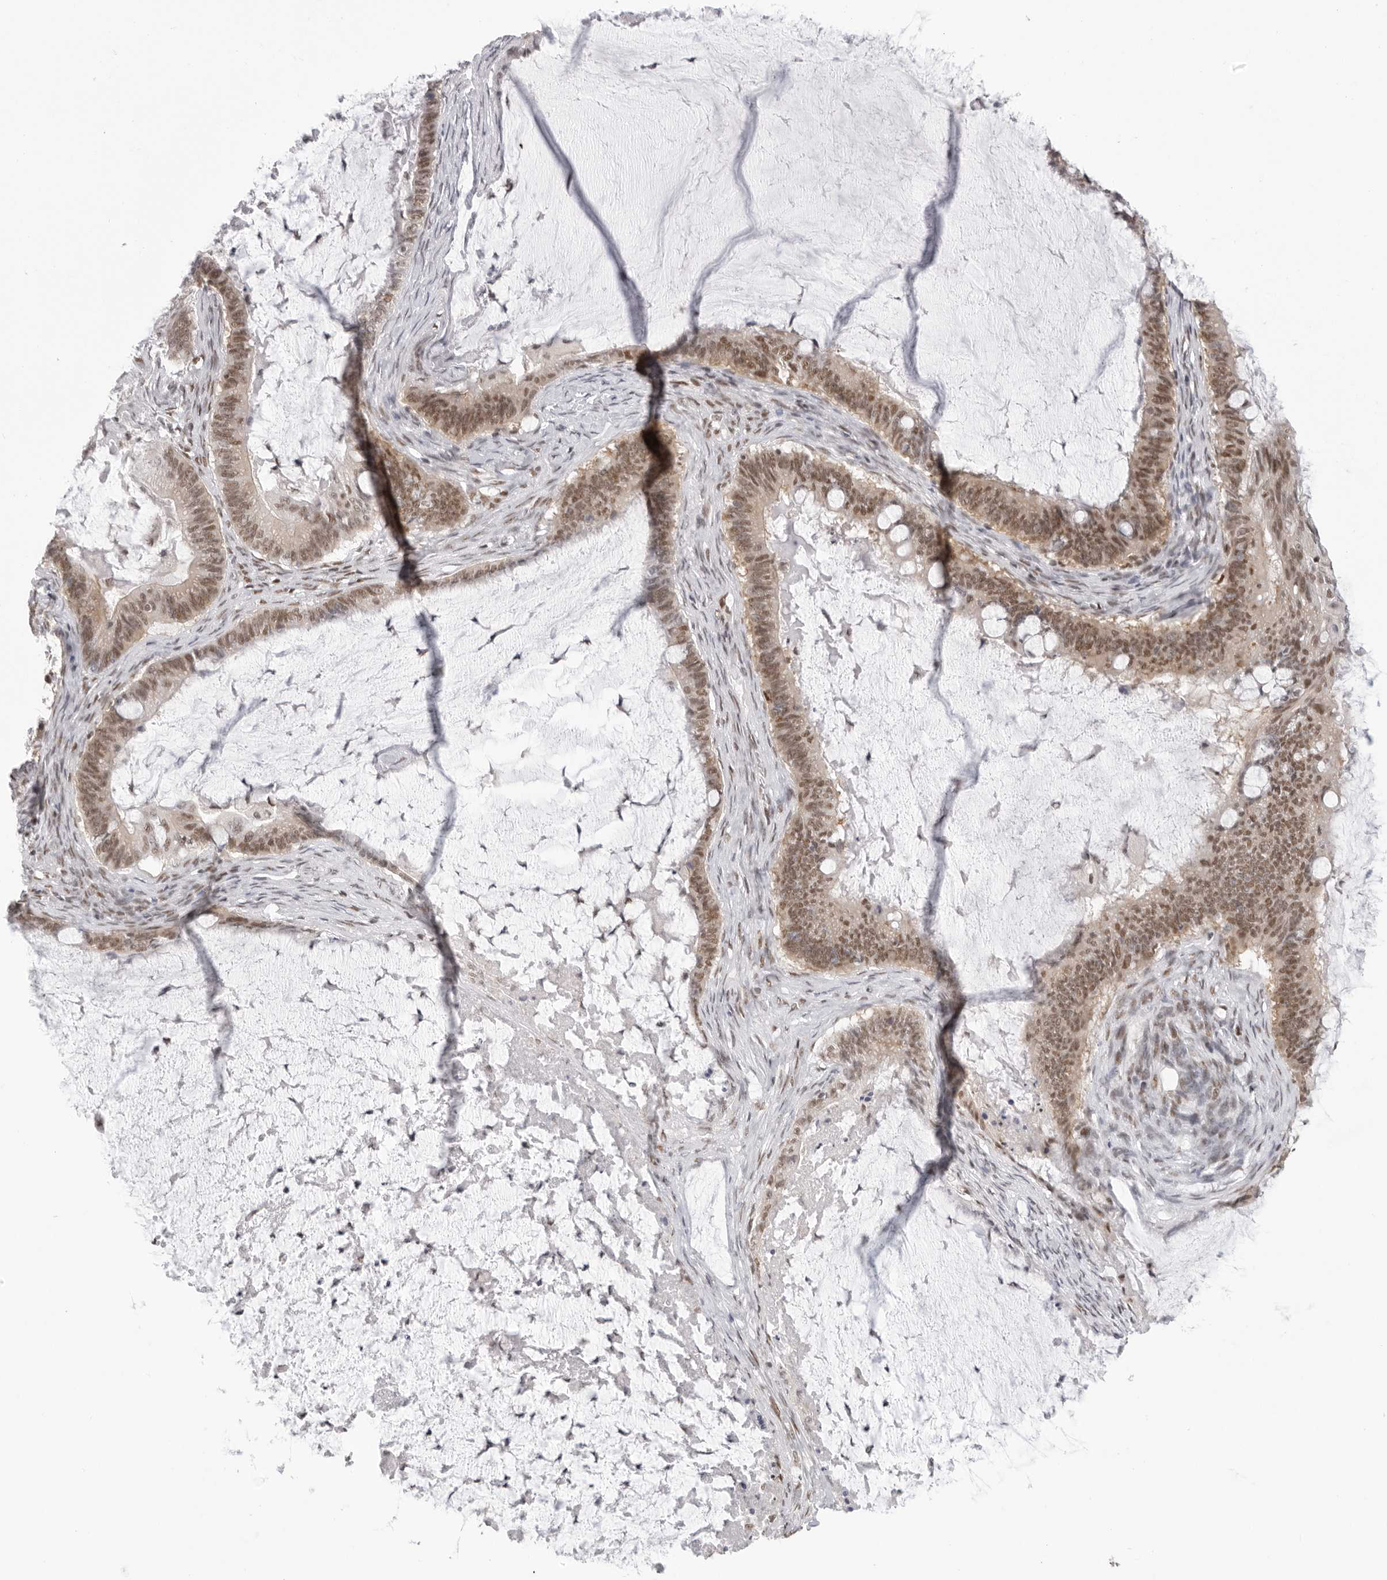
{"staining": {"intensity": "moderate", "quantity": ">75%", "location": "nuclear"}, "tissue": "ovarian cancer", "cell_type": "Tumor cells", "image_type": "cancer", "snomed": [{"axis": "morphology", "description": "Cystadenocarcinoma, mucinous, NOS"}, {"axis": "topography", "description": "Ovary"}], "caption": "Human ovarian mucinous cystadenocarcinoma stained with a brown dye displays moderate nuclear positive staining in about >75% of tumor cells.", "gene": "RPA2", "patient": {"sex": "female", "age": 61}}